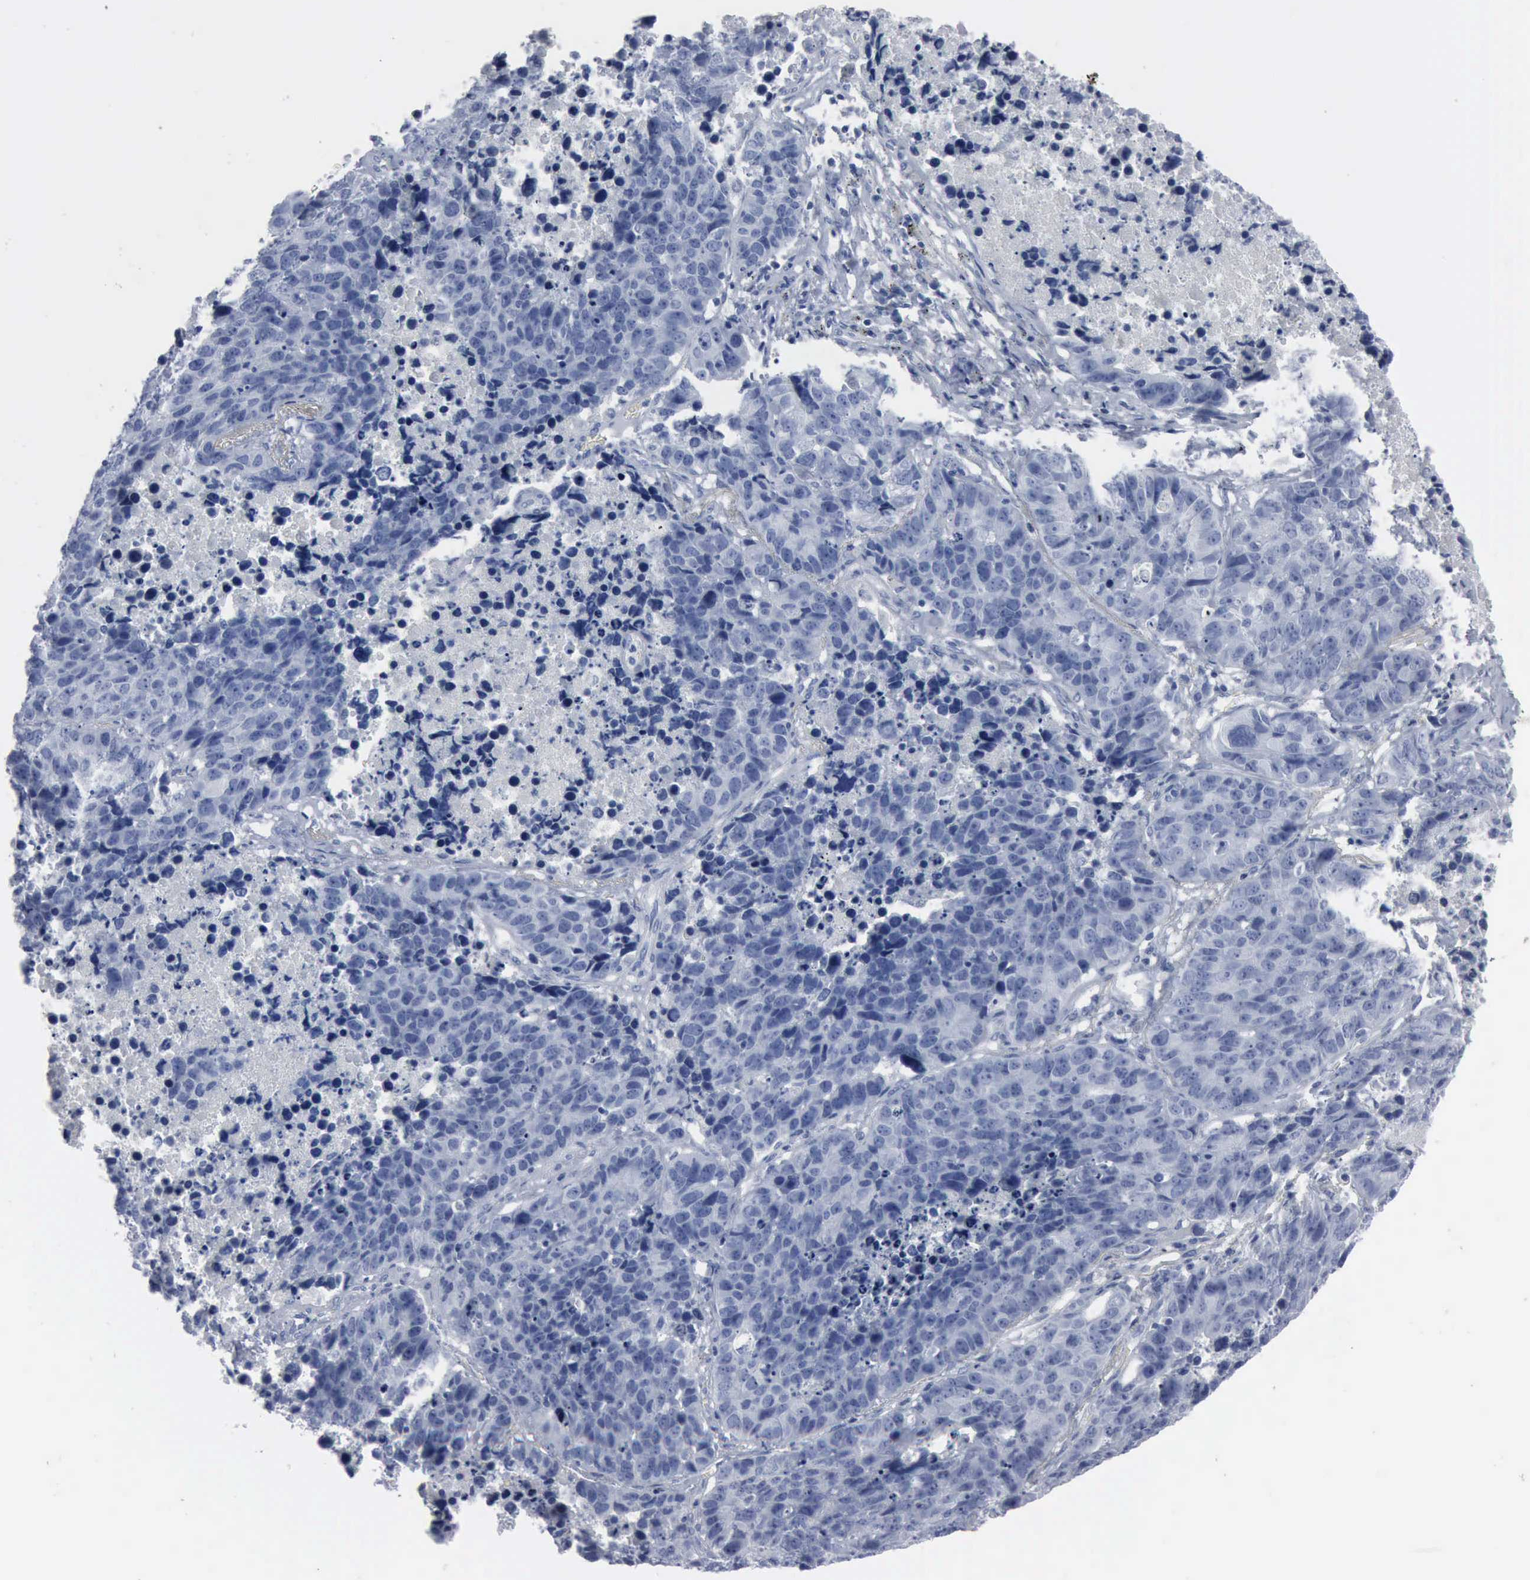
{"staining": {"intensity": "negative", "quantity": "none", "location": "none"}, "tissue": "lung cancer", "cell_type": "Tumor cells", "image_type": "cancer", "snomed": [{"axis": "morphology", "description": "Carcinoid, malignant, NOS"}, {"axis": "topography", "description": "Lung"}], "caption": "Tumor cells show no significant protein positivity in lung cancer (carcinoid (malignant)).", "gene": "DMD", "patient": {"sex": "male", "age": 60}}